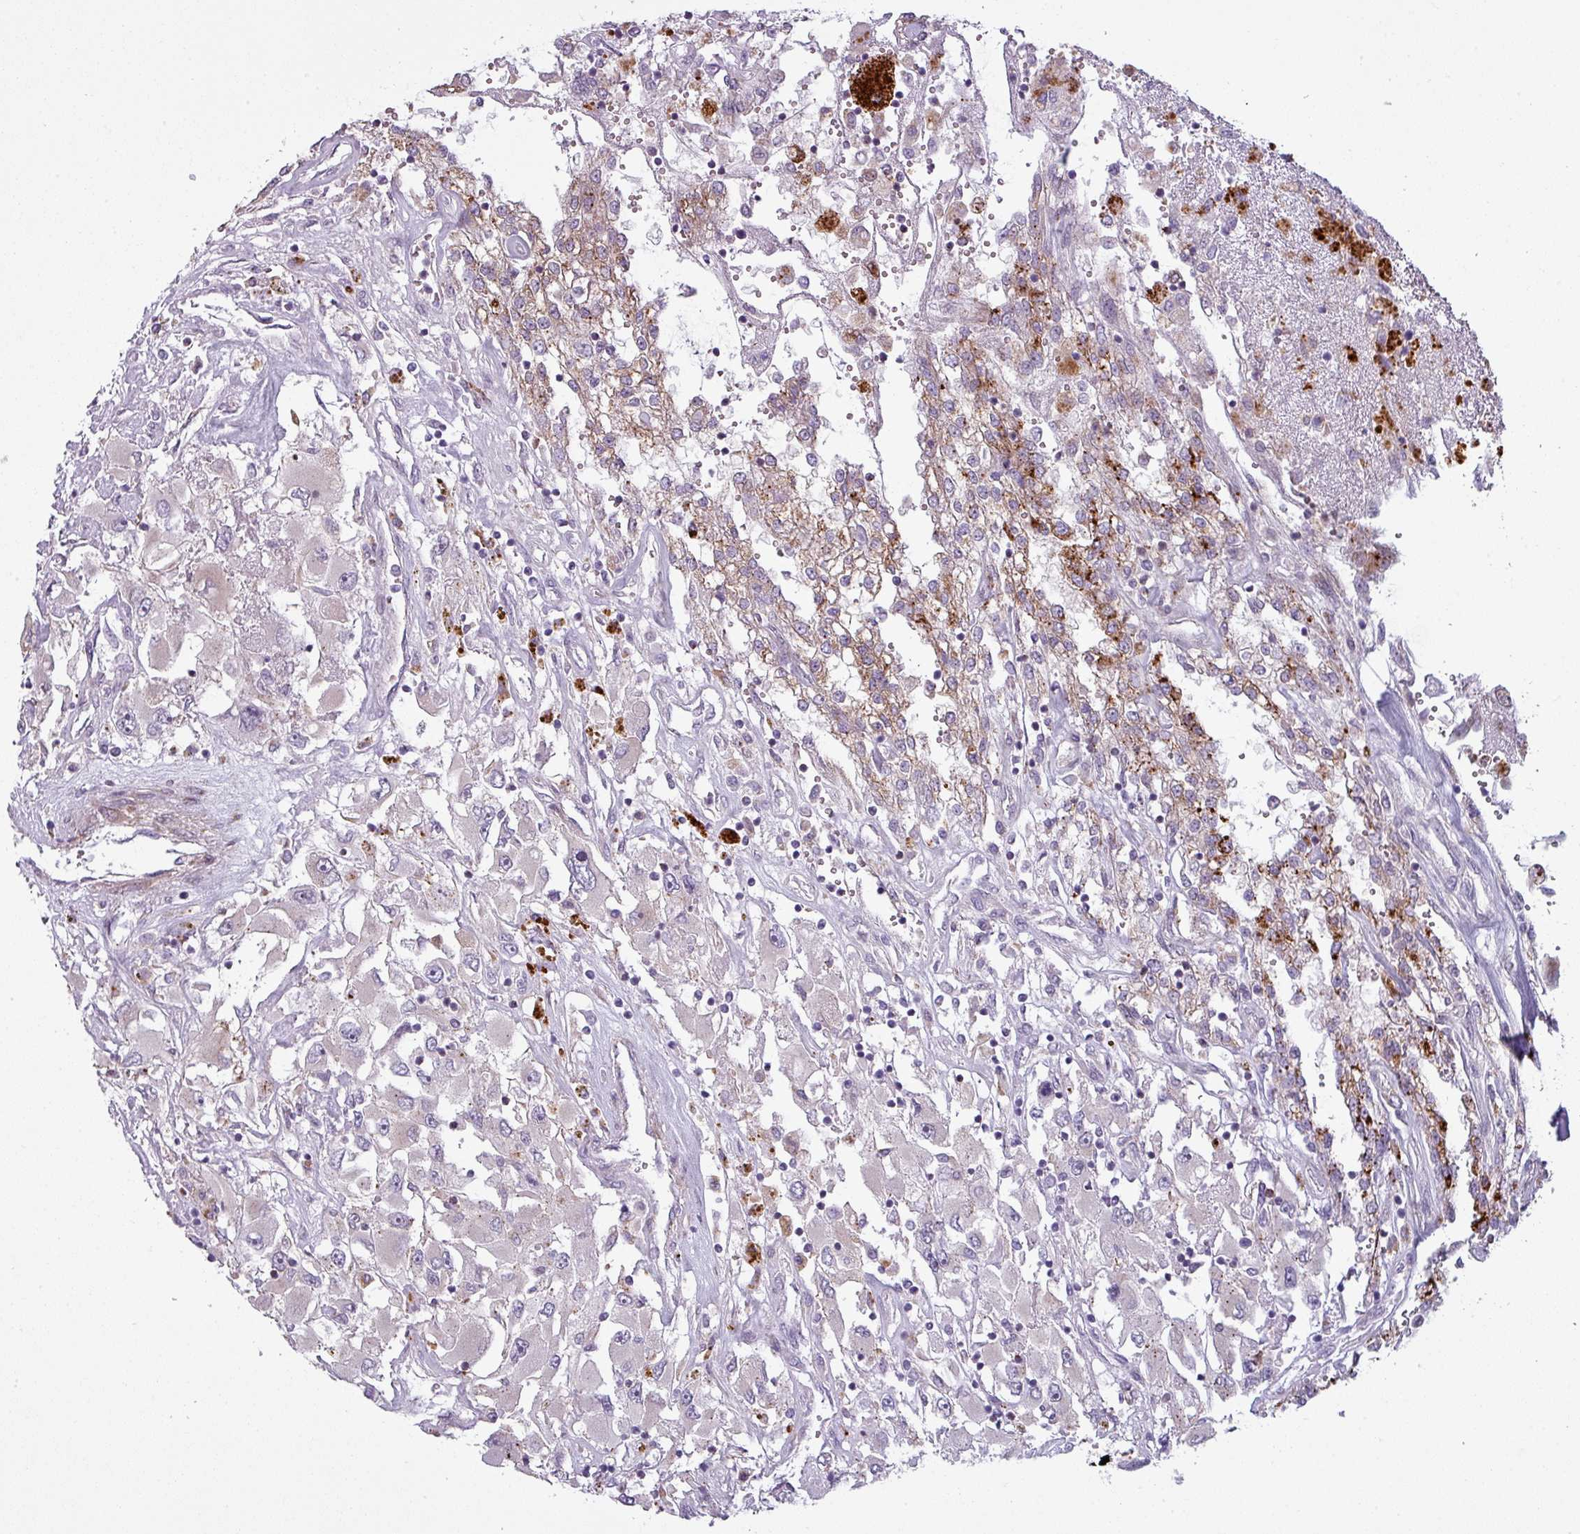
{"staining": {"intensity": "moderate", "quantity": "<25%", "location": "cytoplasmic/membranous"}, "tissue": "renal cancer", "cell_type": "Tumor cells", "image_type": "cancer", "snomed": [{"axis": "morphology", "description": "Adenocarcinoma, NOS"}, {"axis": "topography", "description": "Kidney"}], "caption": "The image displays staining of renal cancer, revealing moderate cytoplasmic/membranous protein expression (brown color) within tumor cells.", "gene": "MAP7D2", "patient": {"sex": "female", "age": 52}}